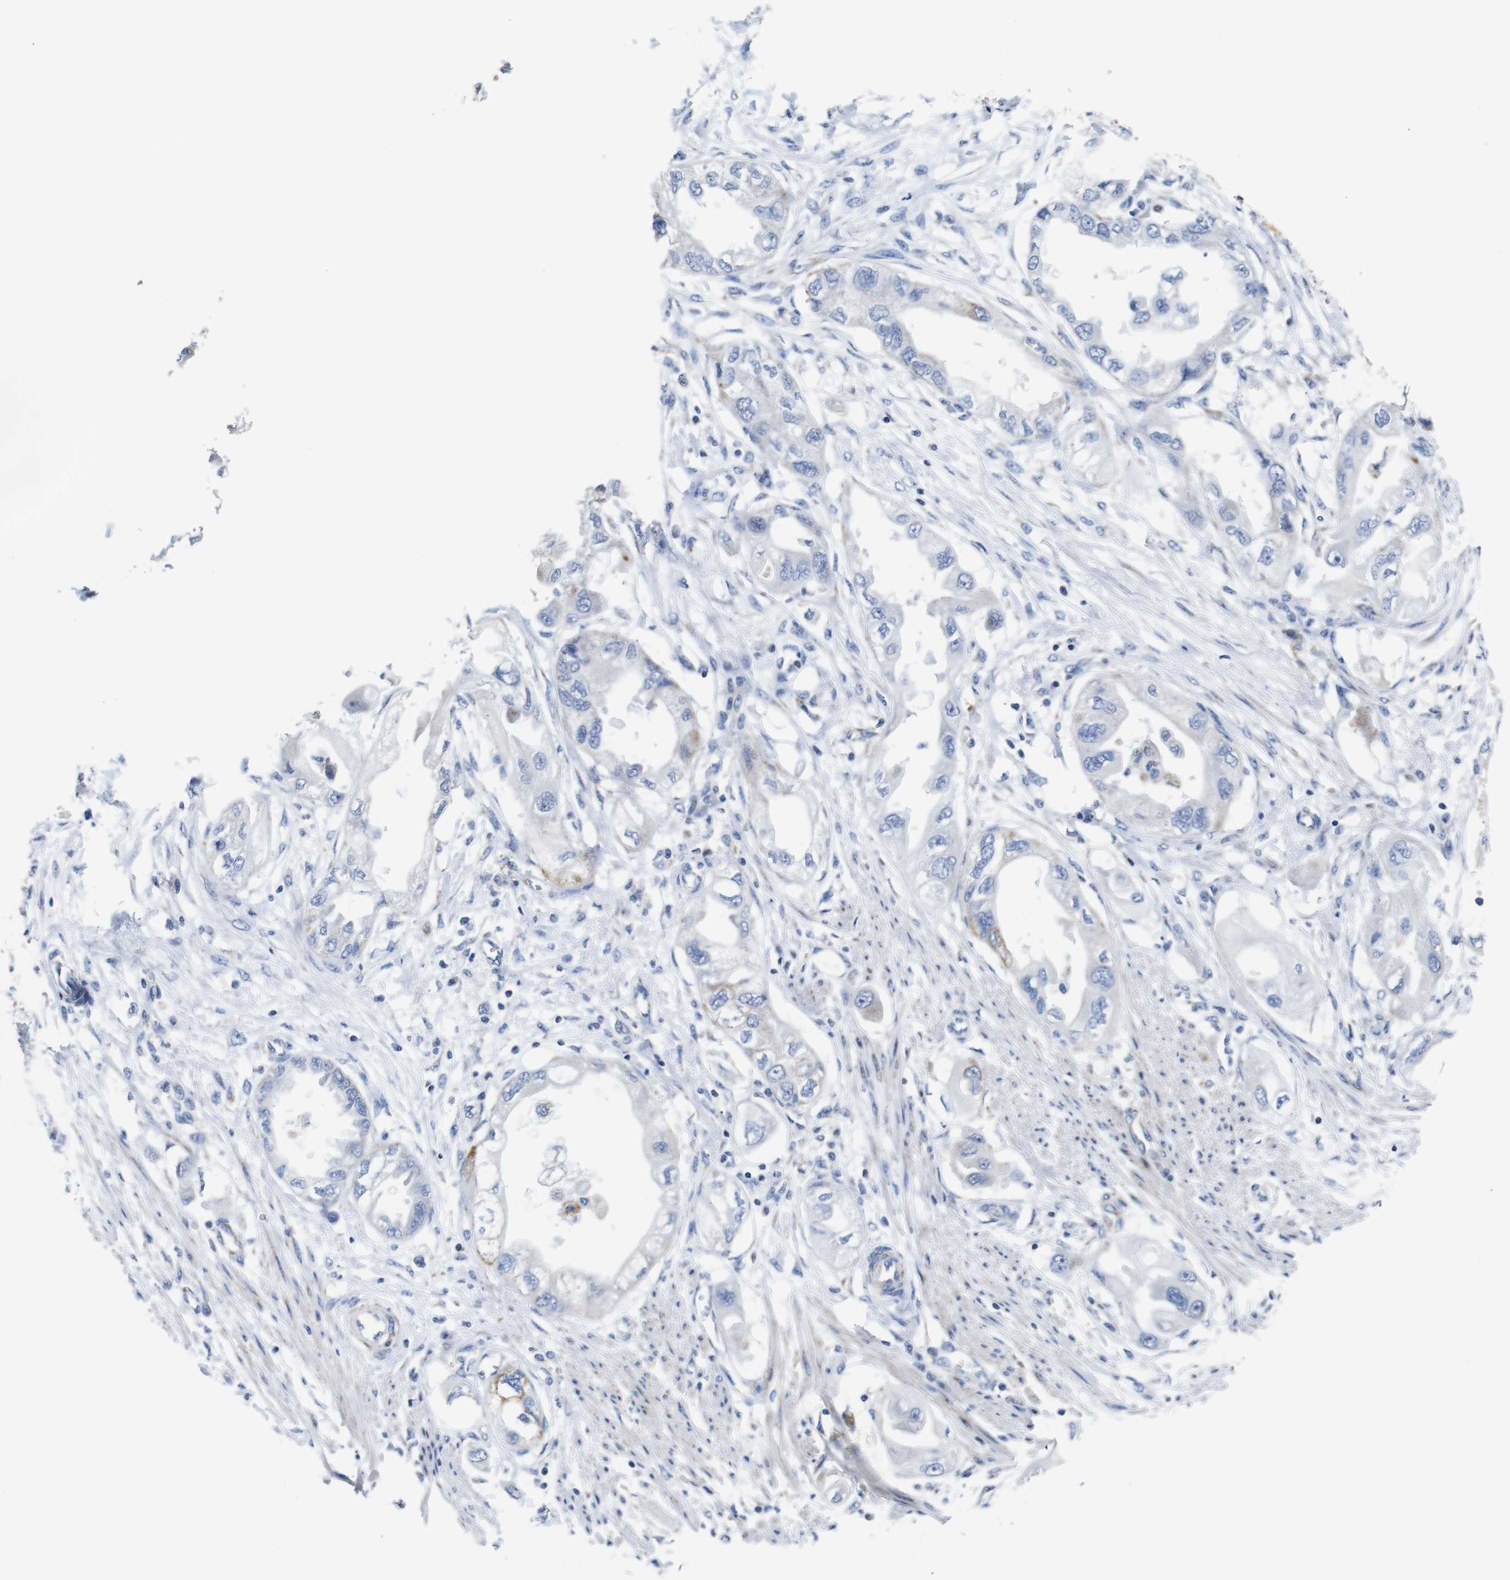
{"staining": {"intensity": "negative", "quantity": "none", "location": "none"}, "tissue": "endometrial cancer", "cell_type": "Tumor cells", "image_type": "cancer", "snomed": [{"axis": "morphology", "description": "Adenocarcinoma, NOS"}, {"axis": "topography", "description": "Endometrium"}], "caption": "The histopathology image exhibits no staining of tumor cells in adenocarcinoma (endometrial). Brightfield microscopy of immunohistochemistry stained with DAB (3,3'-diaminobenzidine) (brown) and hematoxylin (blue), captured at high magnification.", "gene": "MAOA", "patient": {"sex": "female", "age": 67}}